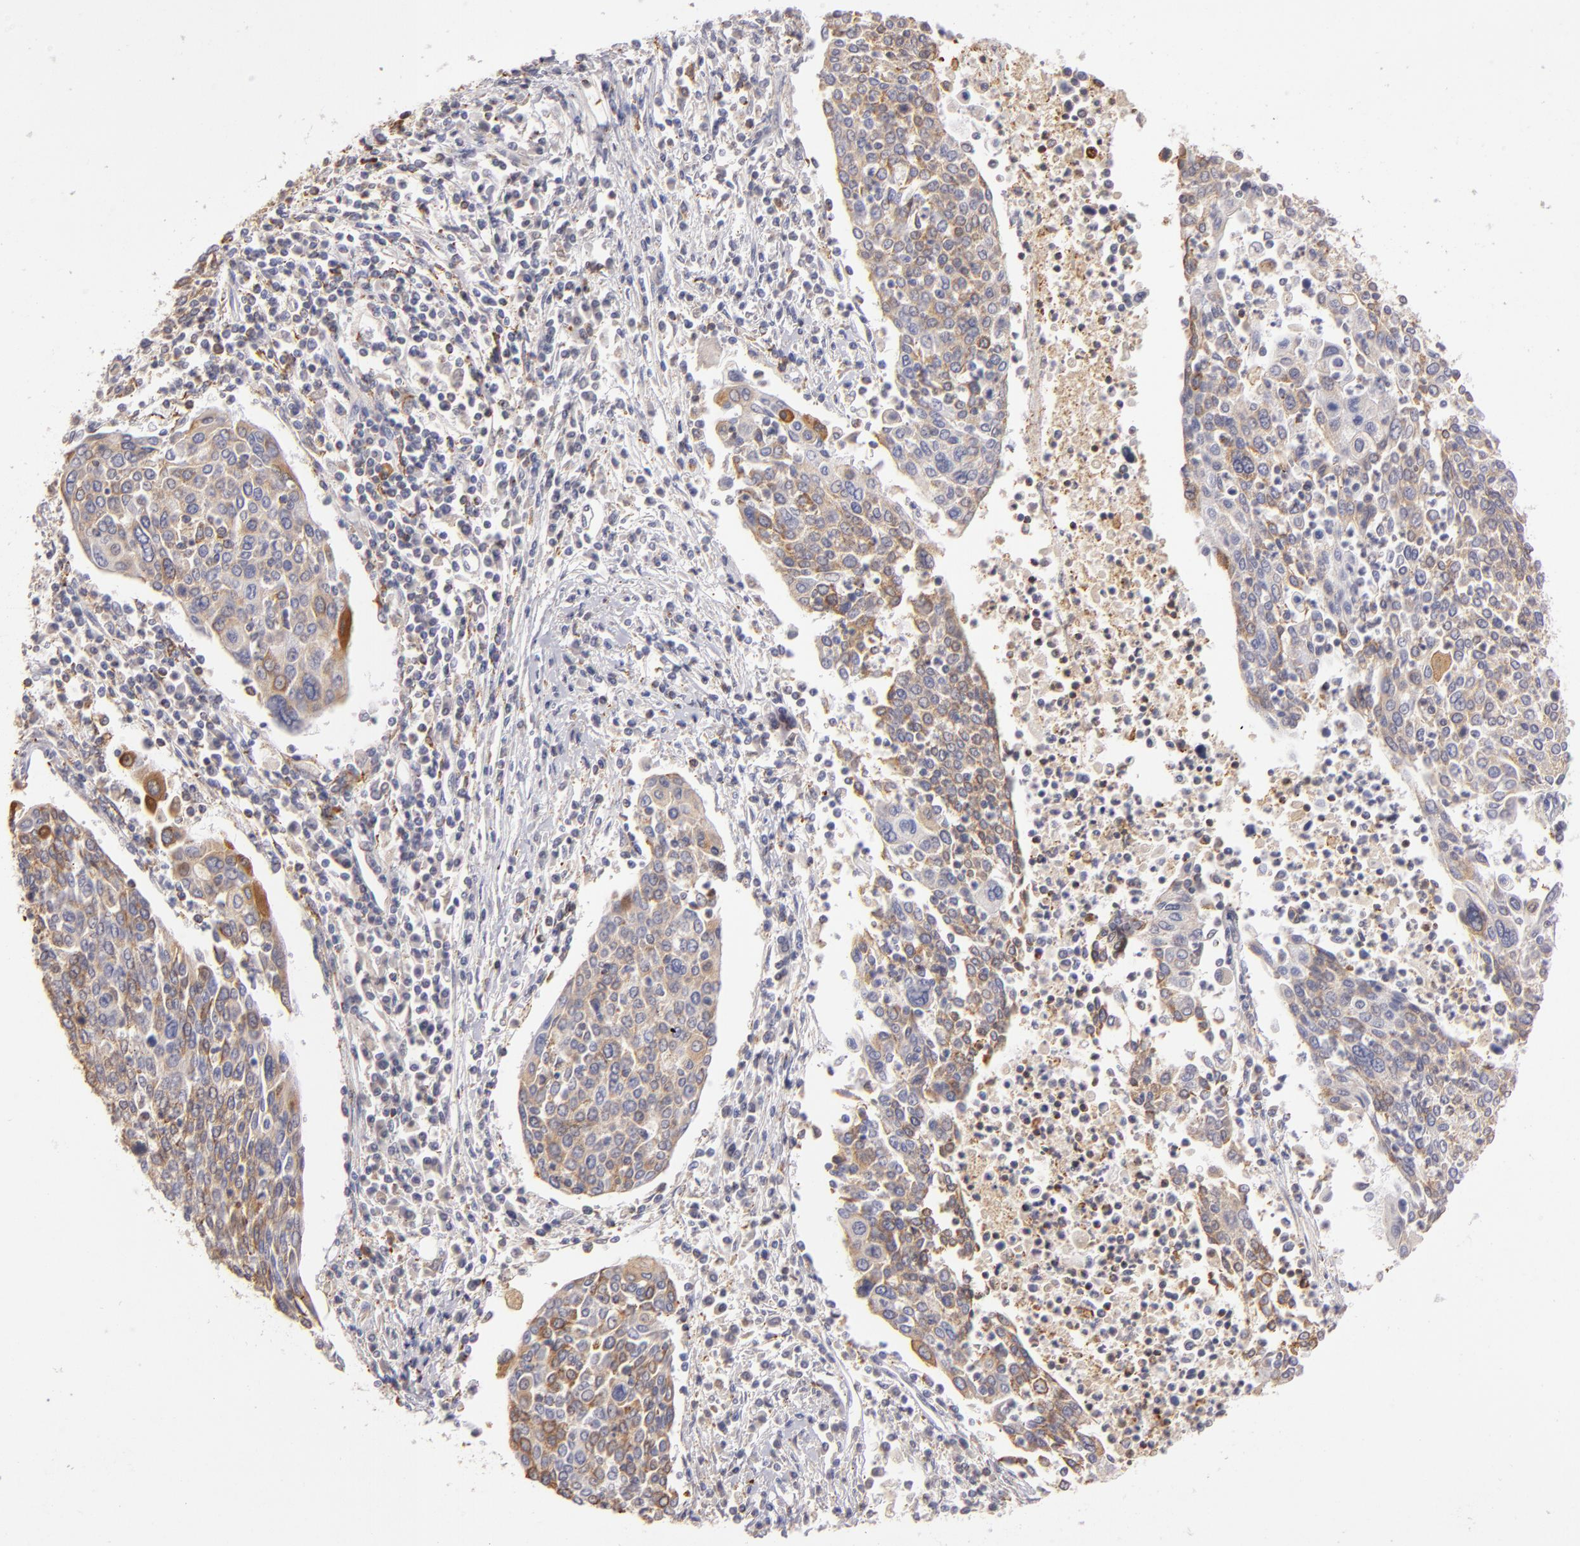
{"staining": {"intensity": "moderate", "quantity": ">75%", "location": "cytoplasmic/membranous"}, "tissue": "cervical cancer", "cell_type": "Tumor cells", "image_type": "cancer", "snomed": [{"axis": "morphology", "description": "Squamous cell carcinoma, NOS"}, {"axis": "topography", "description": "Cervix"}], "caption": "Cervical squamous cell carcinoma stained with immunohistochemistry demonstrates moderate cytoplasmic/membranous staining in approximately >75% of tumor cells.", "gene": "CFB", "patient": {"sex": "female", "age": 40}}